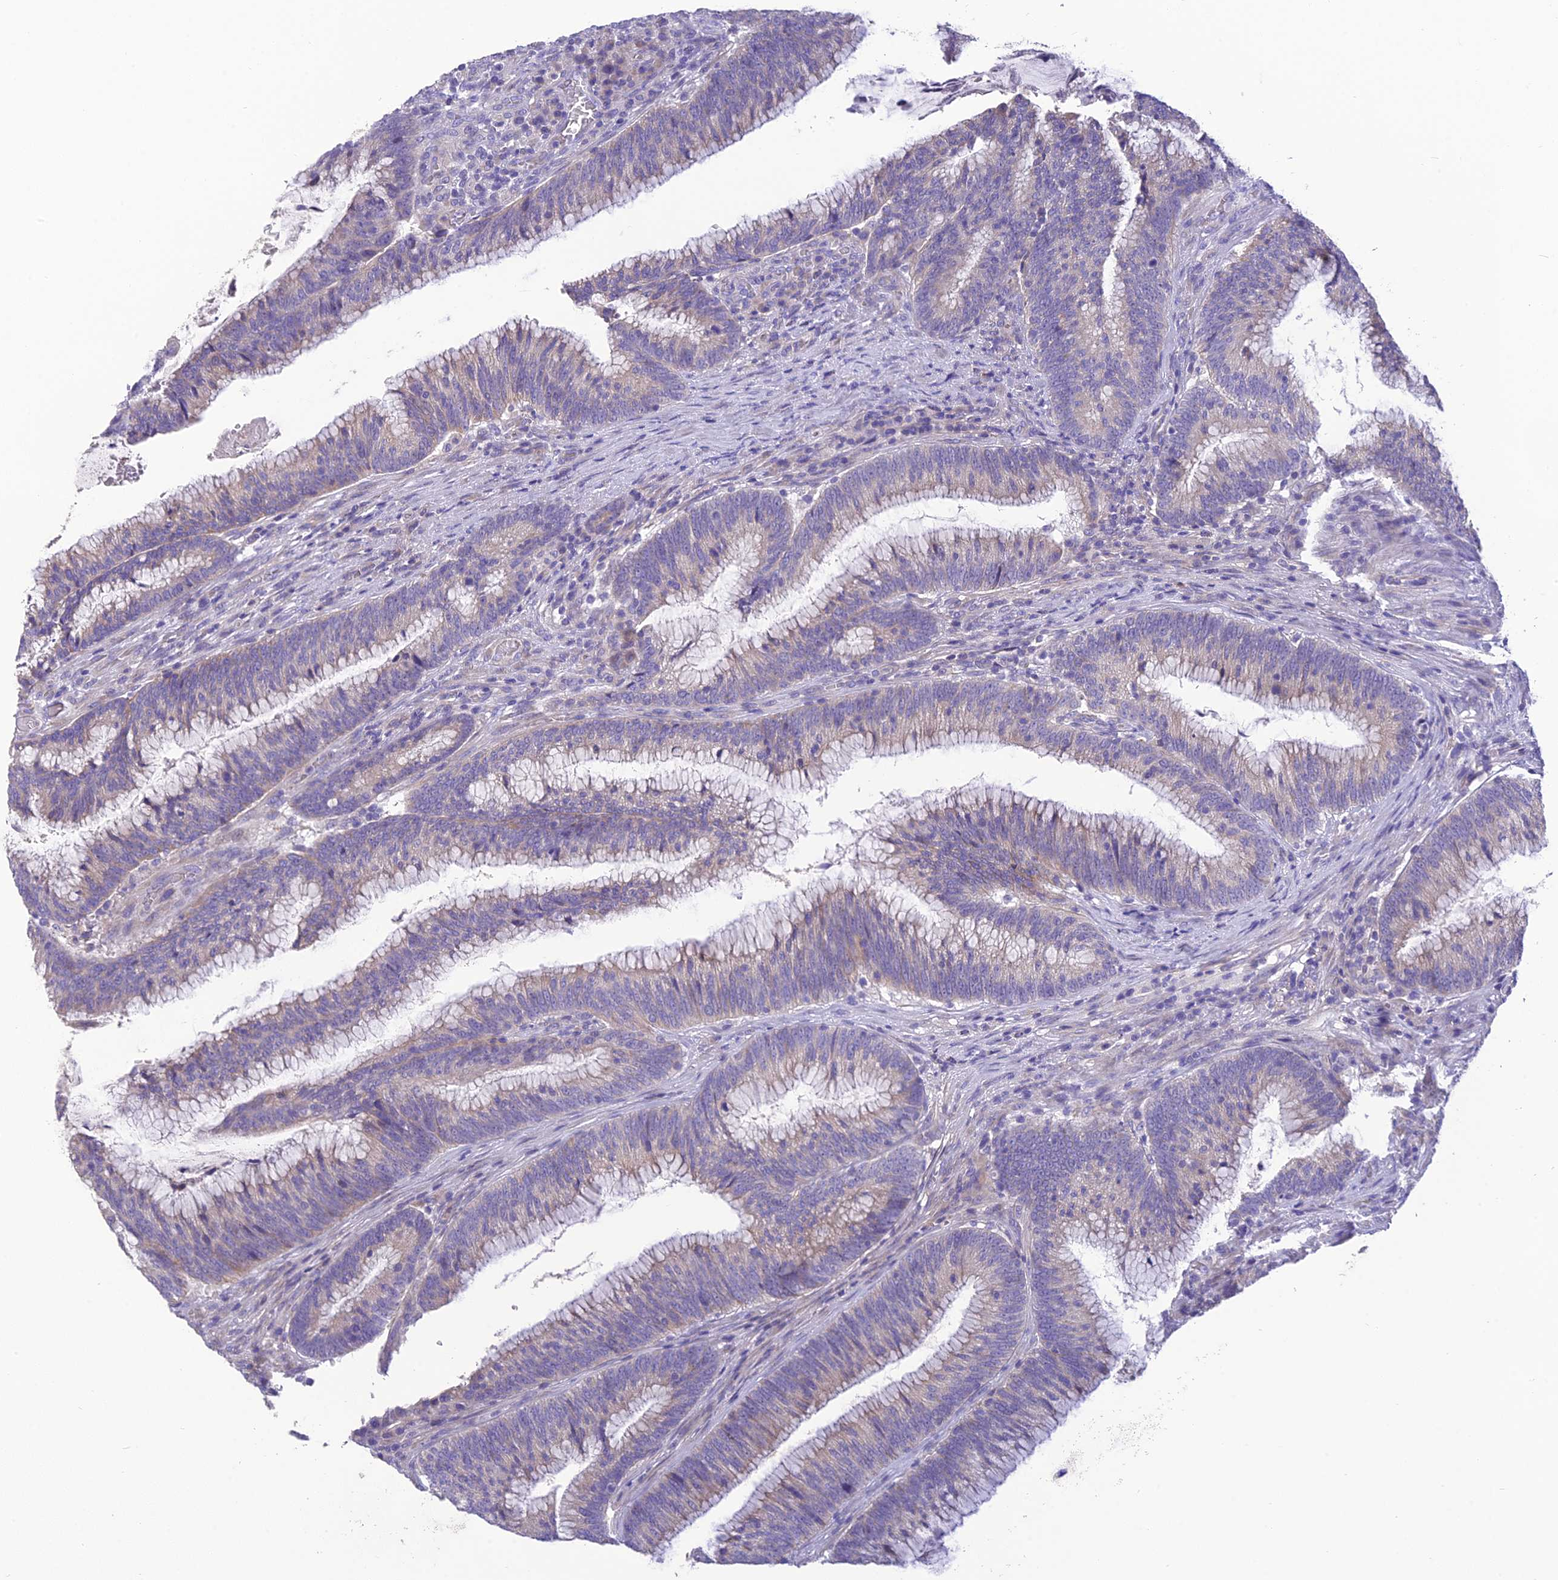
{"staining": {"intensity": "negative", "quantity": "none", "location": "none"}, "tissue": "colorectal cancer", "cell_type": "Tumor cells", "image_type": "cancer", "snomed": [{"axis": "morphology", "description": "Adenocarcinoma, NOS"}, {"axis": "topography", "description": "Rectum"}], "caption": "There is no significant staining in tumor cells of colorectal adenocarcinoma. (Brightfield microscopy of DAB IHC at high magnification).", "gene": "HSD17B2", "patient": {"sex": "female", "age": 77}}